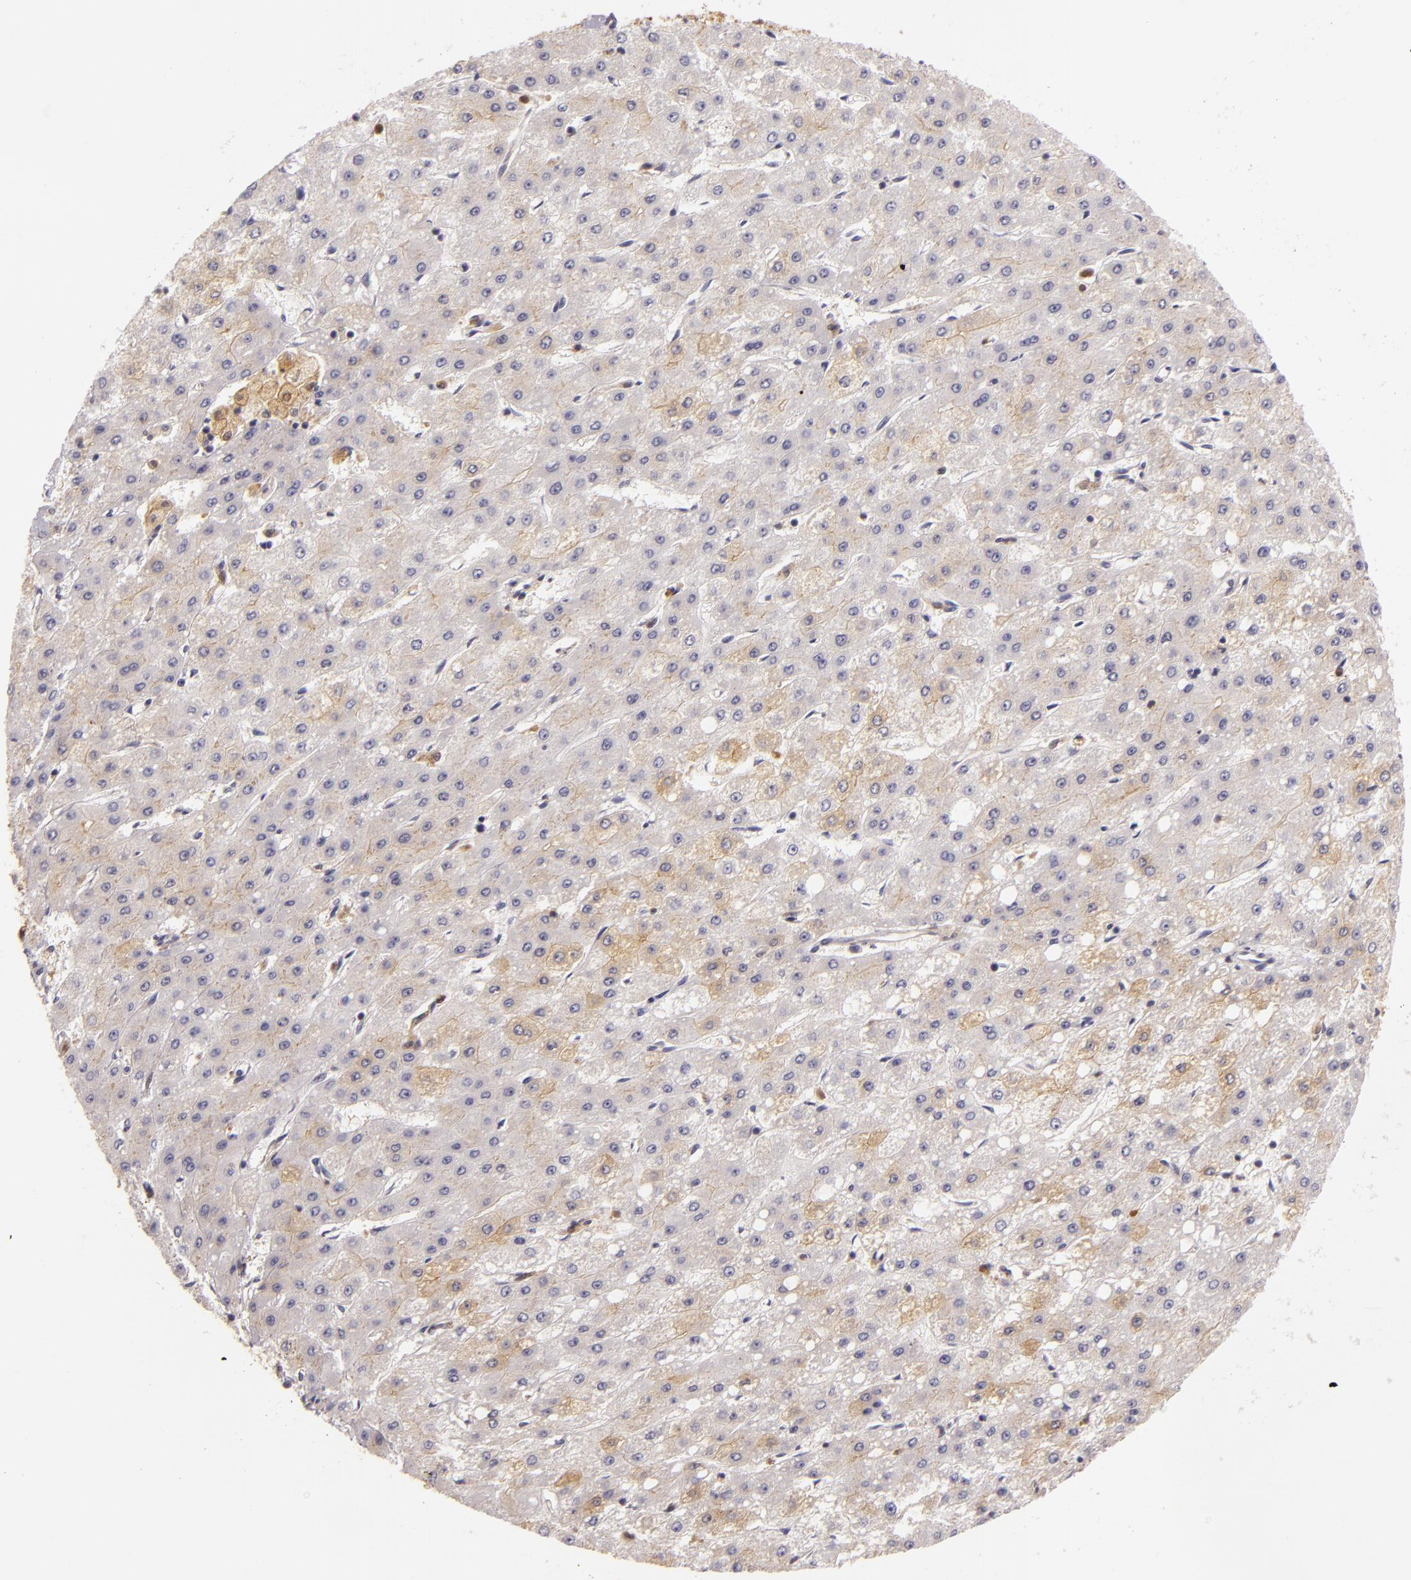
{"staining": {"intensity": "moderate", "quantity": ">75%", "location": "cytoplasmic/membranous"}, "tissue": "liver cancer", "cell_type": "Tumor cells", "image_type": "cancer", "snomed": [{"axis": "morphology", "description": "Carcinoma, Hepatocellular, NOS"}, {"axis": "topography", "description": "Liver"}], "caption": "Human liver hepatocellular carcinoma stained with a protein marker displays moderate staining in tumor cells.", "gene": "TOM1", "patient": {"sex": "female", "age": 52}}